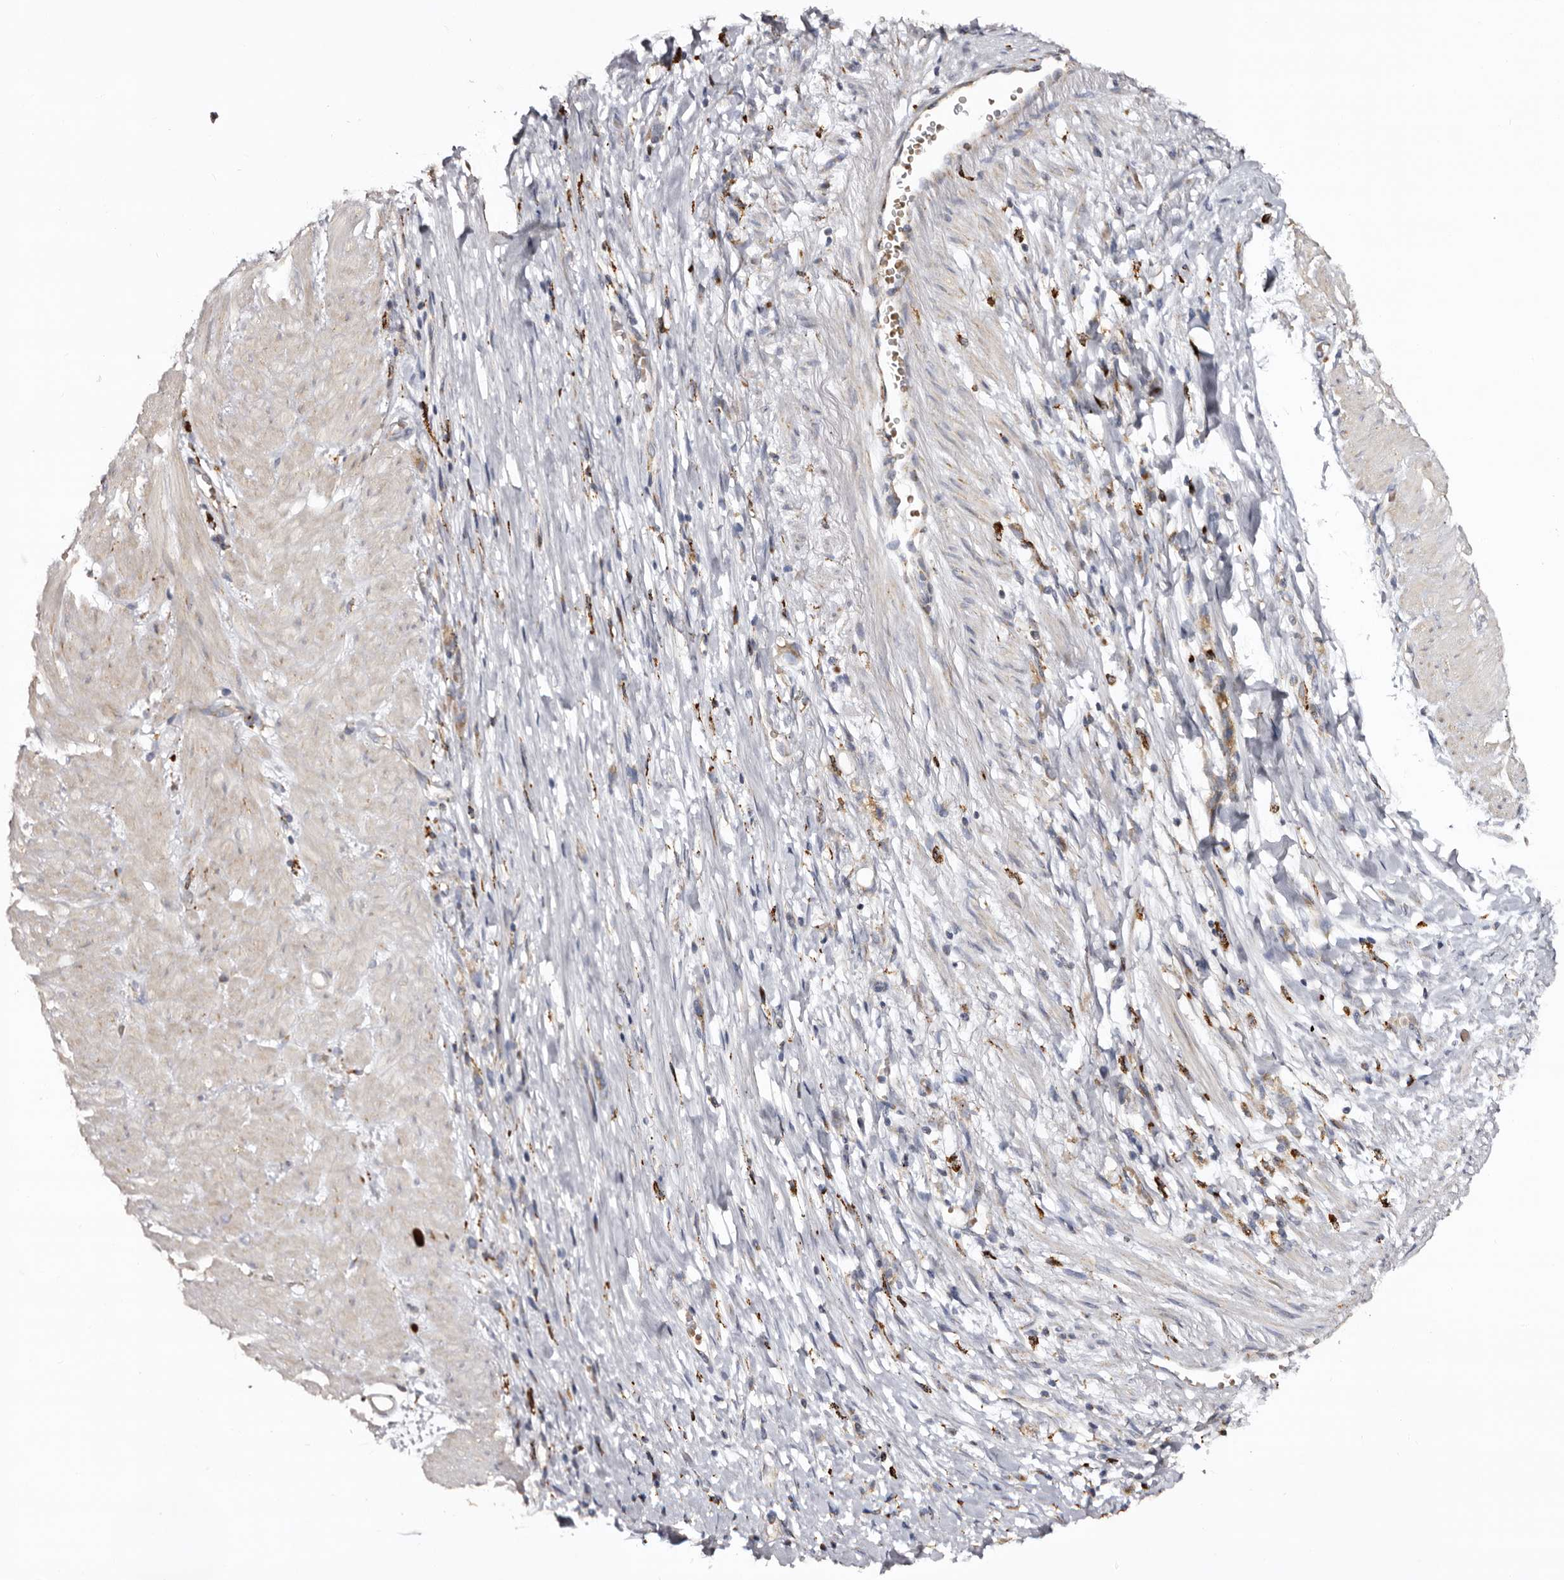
{"staining": {"intensity": "negative", "quantity": "none", "location": "none"}, "tissue": "stomach cancer", "cell_type": "Tumor cells", "image_type": "cancer", "snomed": [{"axis": "morphology", "description": "Adenocarcinoma, NOS"}, {"axis": "topography", "description": "Stomach"}], "caption": "Adenocarcinoma (stomach) stained for a protein using immunohistochemistry (IHC) displays no staining tumor cells.", "gene": "MECR", "patient": {"sex": "female", "age": 76}}